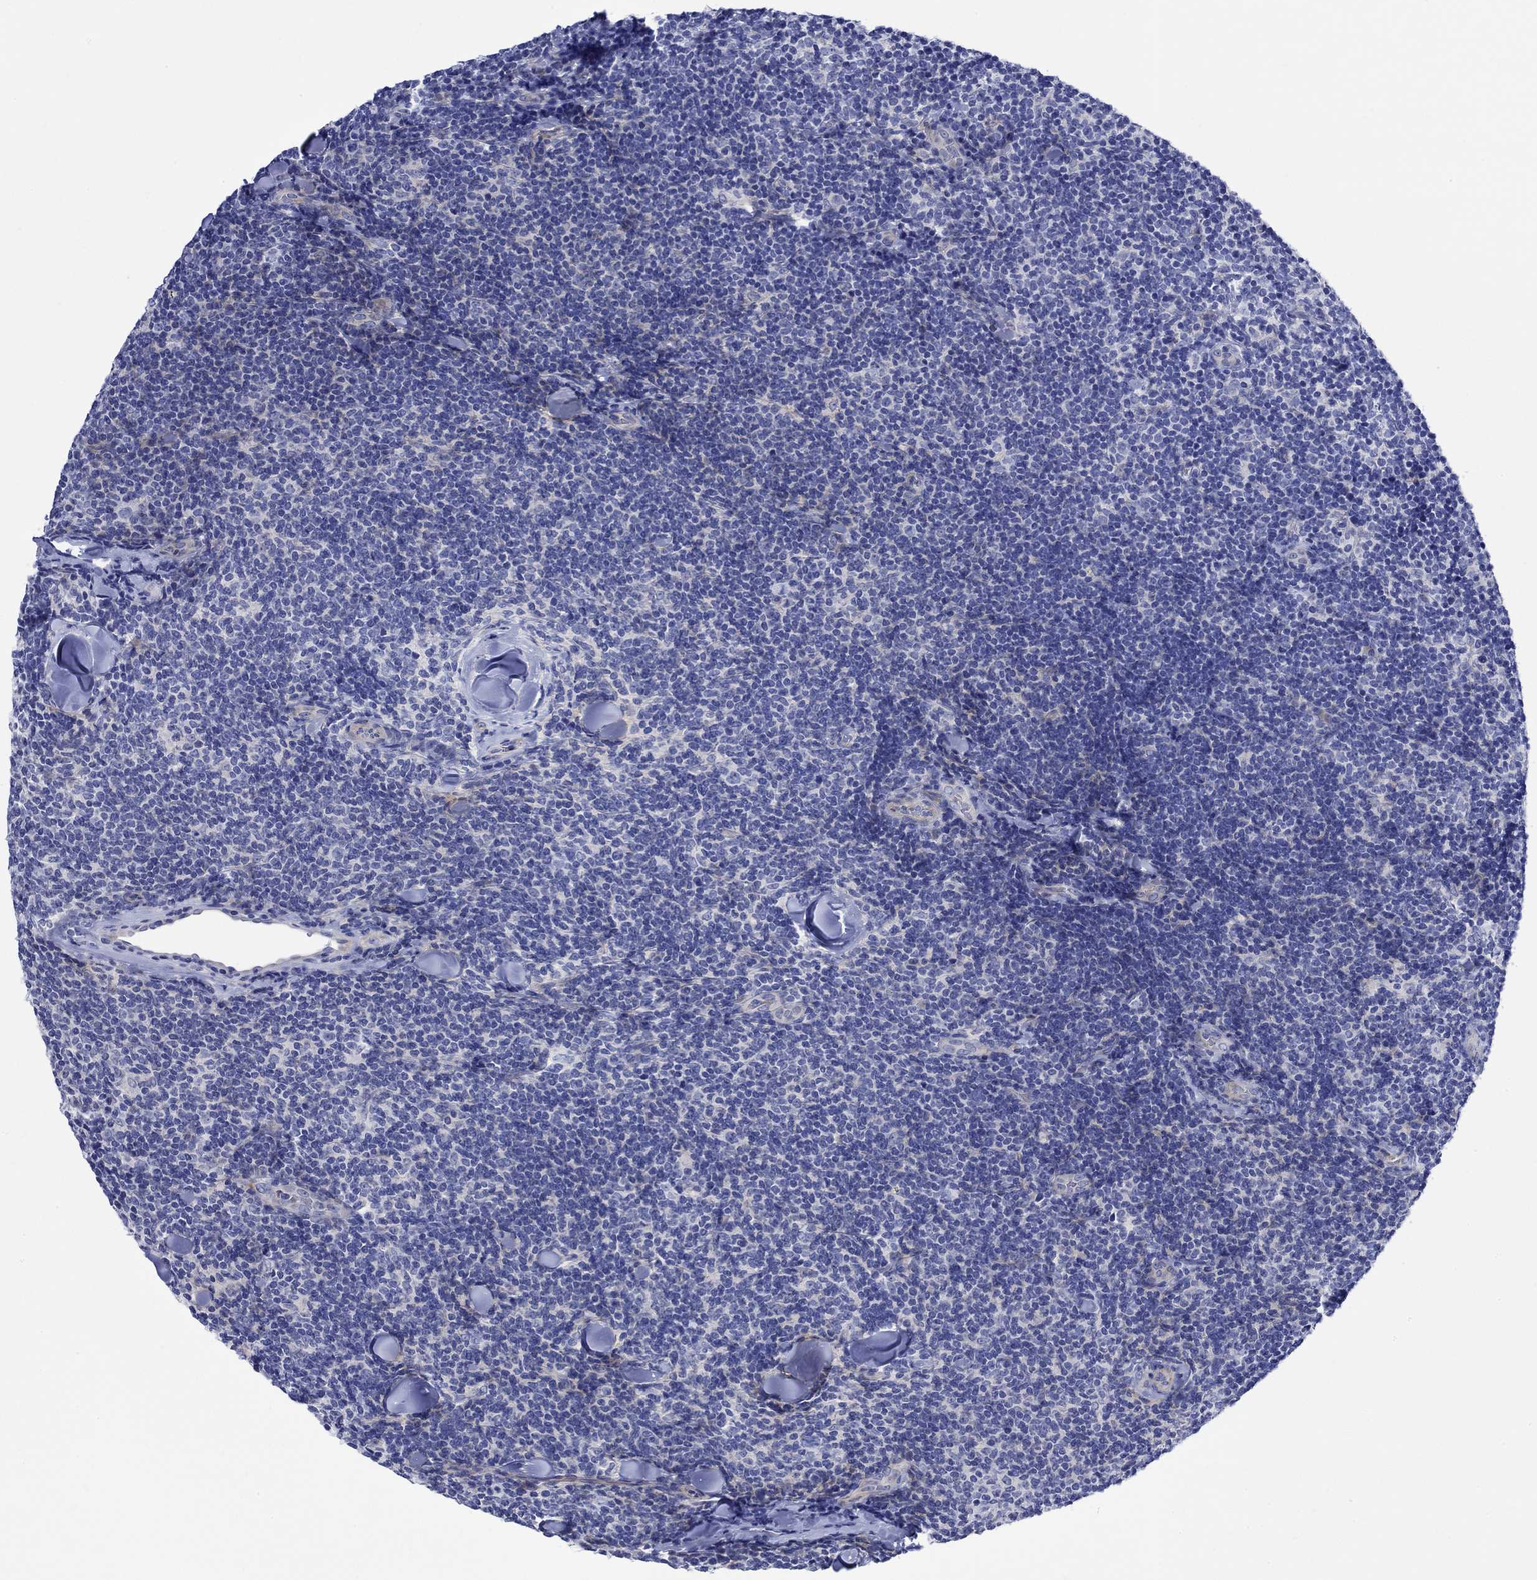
{"staining": {"intensity": "negative", "quantity": "none", "location": "none"}, "tissue": "lymphoma", "cell_type": "Tumor cells", "image_type": "cancer", "snomed": [{"axis": "morphology", "description": "Malignant lymphoma, non-Hodgkin's type, Low grade"}, {"axis": "topography", "description": "Lymph node"}], "caption": "Protein analysis of malignant lymphoma, non-Hodgkin's type (low-grade) exhibits no significant staining in tumor cells.", "gene": "NRIP3", "patient": {"sex": "female", "age": 56}}